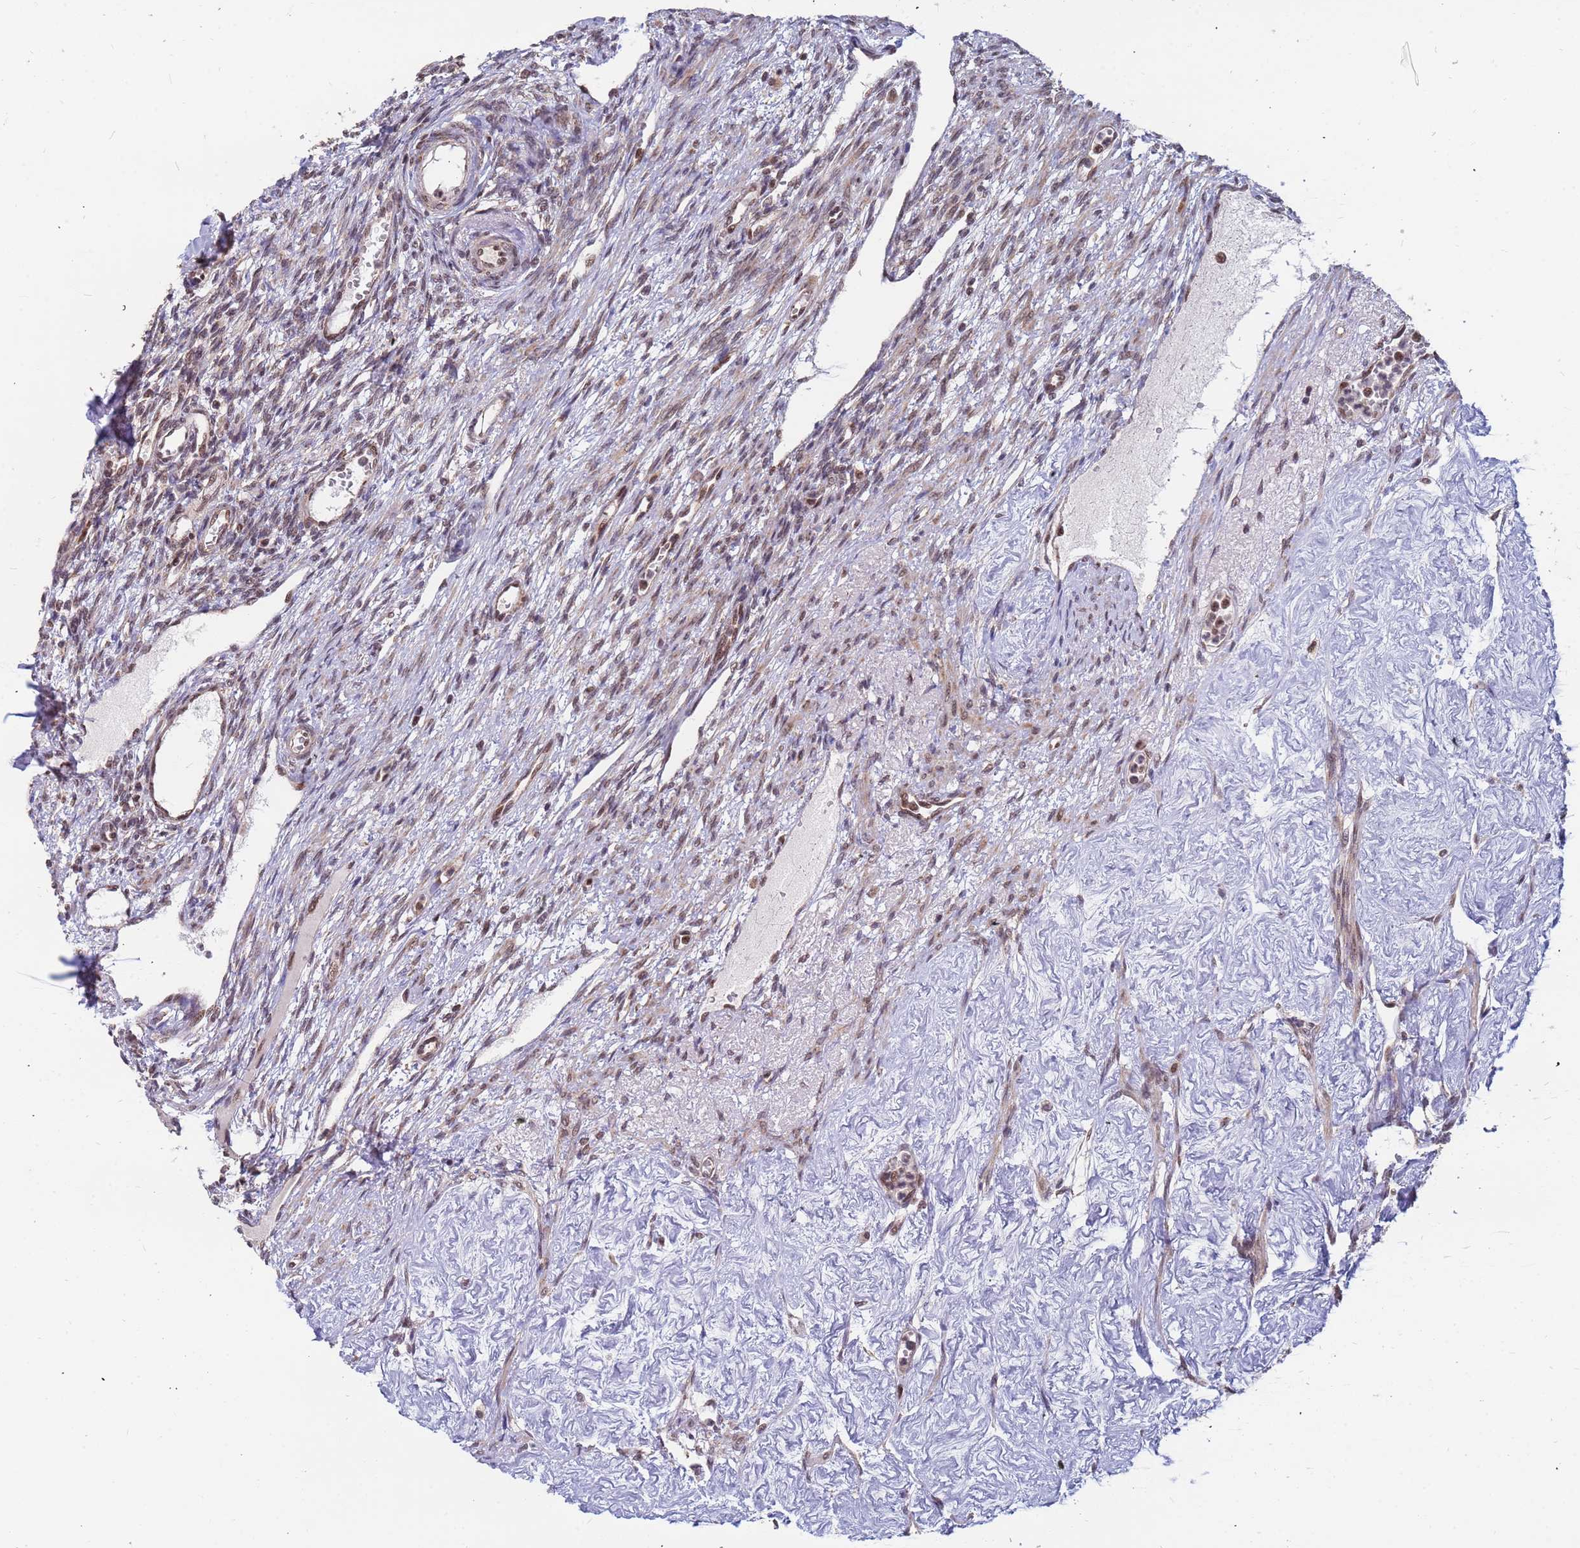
{"staining": {"intensity": "weak", "quantity": "<25%", "location": "nuclear"}, "tissue": "ovary", "cell_type": "Ovarian stroma cells", "image_type": "normal", "snomed": [{"axis": "morphology", "description": "Normal tissue, NOS"}, {"axis": "morphology", "description": "Cyst, NOS"}, {"axis": "topography", "description": "Ovary"}], "caption": "A histopathology image of ovary stained for a protein demonstrates no brown staining in ovarian stroma cells. (DAB immunohistochemistry (IHC) visualized using brightfield microscopy, high magnification).", "gene": "DENND2B", "patient": {"sex": "female", "age": 33}}